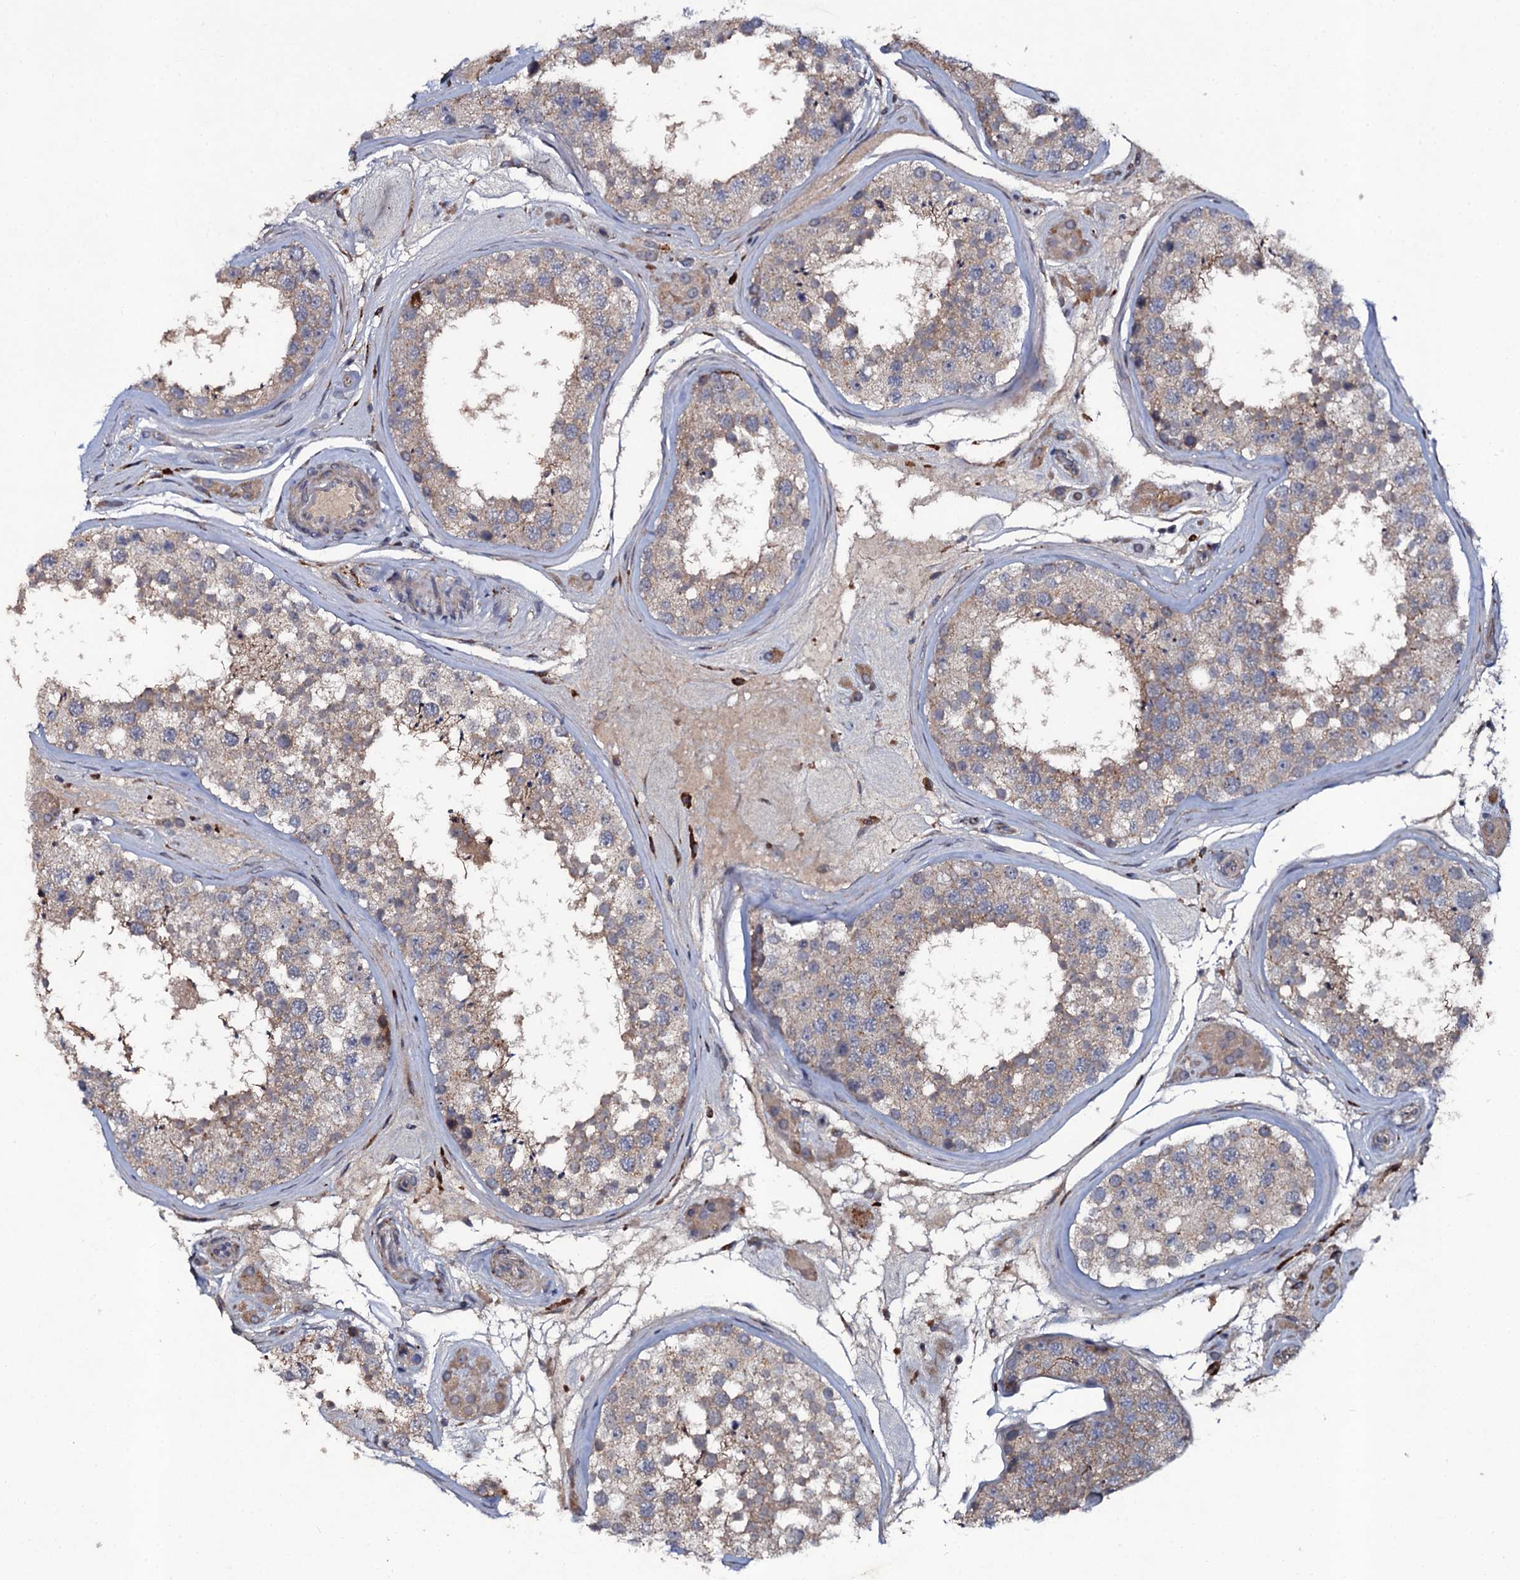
{"staining": {"intensity": "moderate", "quantity": "25%-75%", "location": "cytoplasmic/membranous"}, "tissue": "testis", "cell_type": "Cells in seminiferous ducts", "image_type": "normal", "snomed": [{"axis": "morphology", "description": "Normal tissue, NOS"}, {"axis": "topography", "description": "Testis"}], "caption": "Immunohistochemistry of normal human testis shows medium levels of moderate cytoplasmic/membranous expression in about 25%-75% of cells in seminiferous ducts. (IHC, brightfield microscopy, high magnification).", "gene": "LRRC28", "patient": {"sex": "male", "age": 46}}